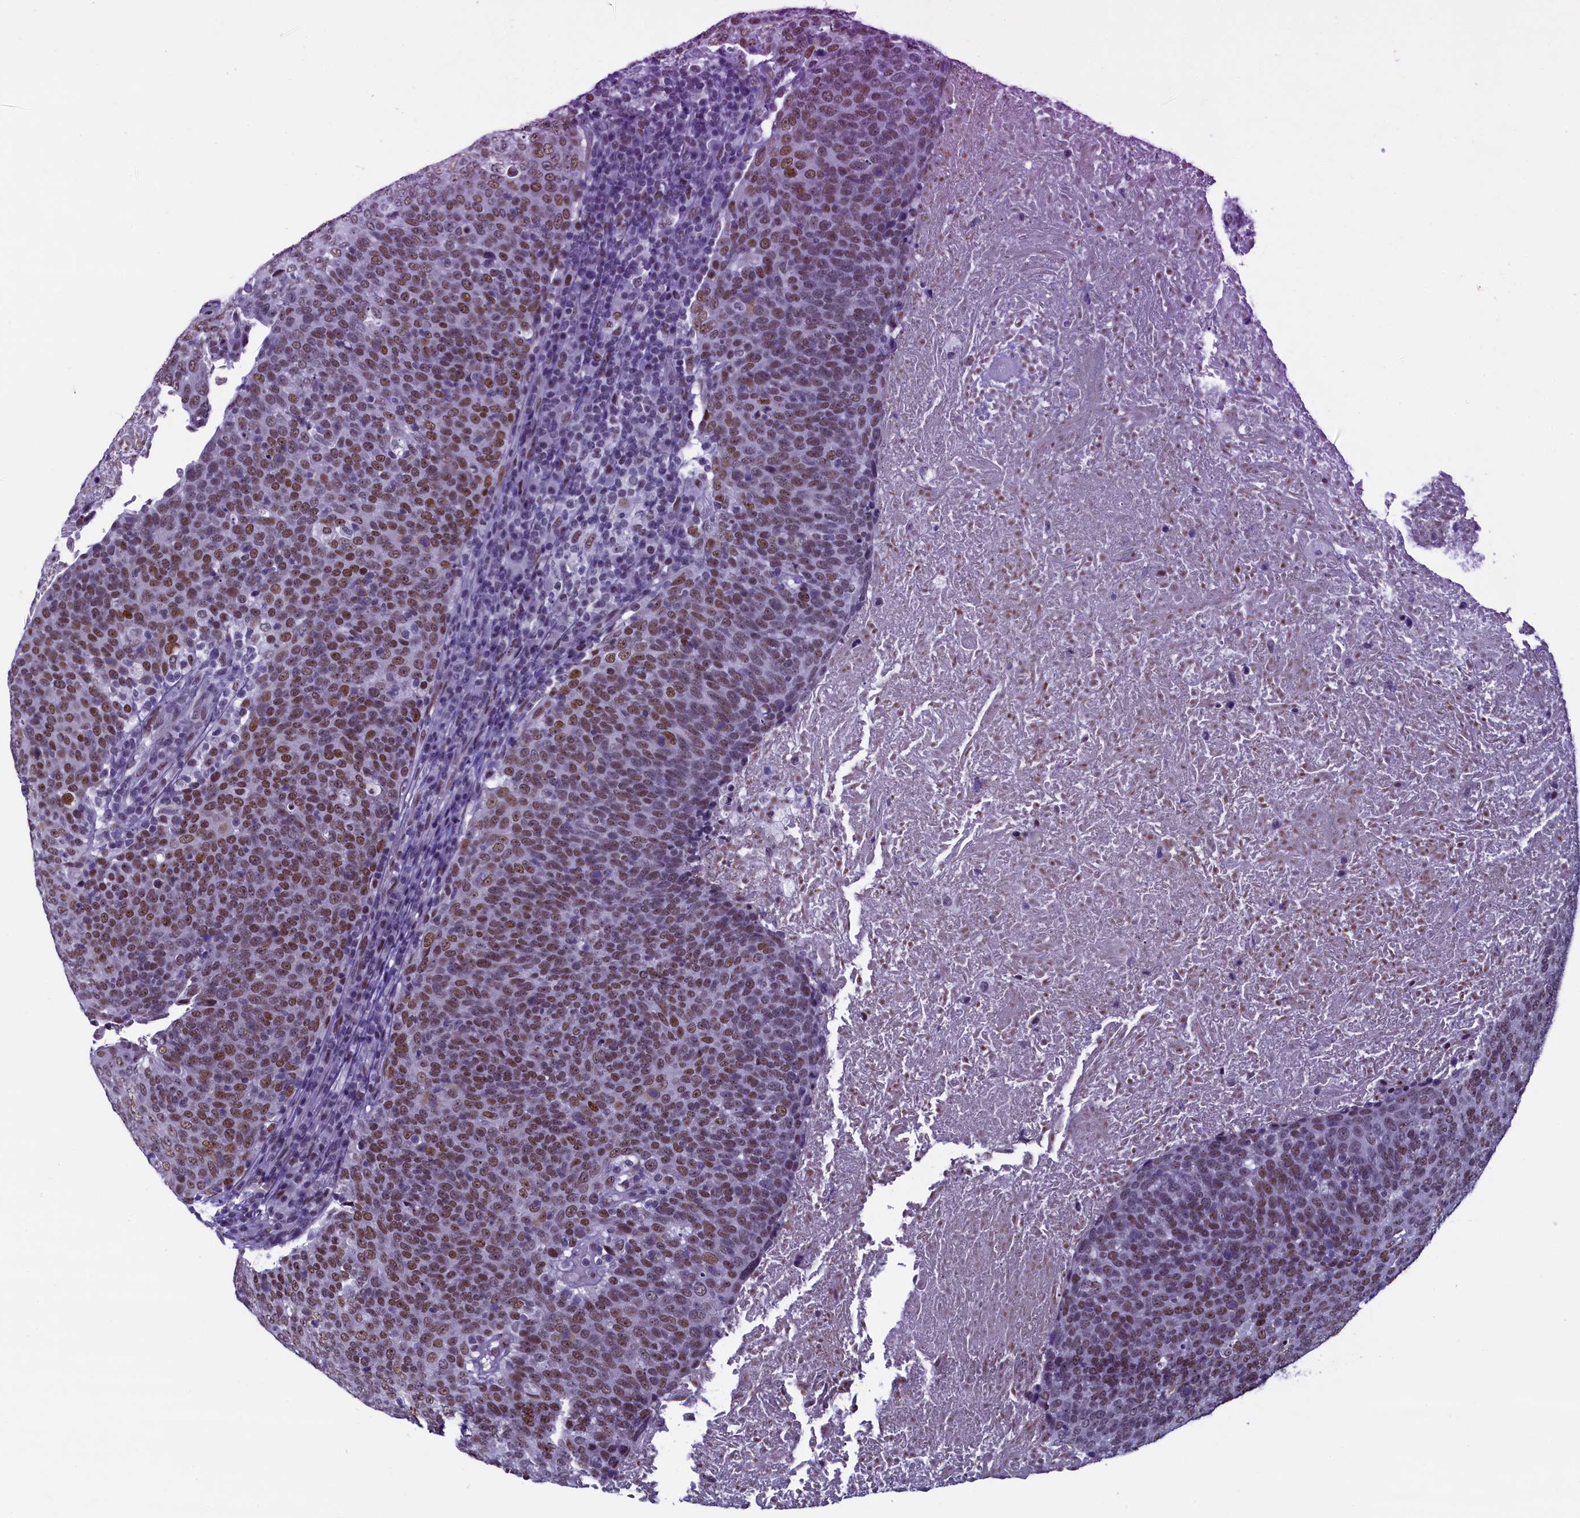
{"staining": {"intensity": "moderate", "quantity": ">75%", "location": "nuclear"}, "tissue": "head and neck cancer", "cell_type": "Tumor cells", "image_type": "cancer", "snomed": [{"axis": "morphology", "description": "Squamous cell carcinoma, NOS"}, {"axis": "morphology", "description": "Squamous cell carcinoma, metastatic, NOS"}, {"axis": "topography", "description": "Lymph node"}, {"axis": "topography", "description": "Head-Neck"}], "caption": "This is a micrograph of IHC staining of head and neck cancer, which shows moderate staining in the nuclear of tumor cells.", "gene": "SUGP2", "patient": {"sex": "male", "age": 62}}